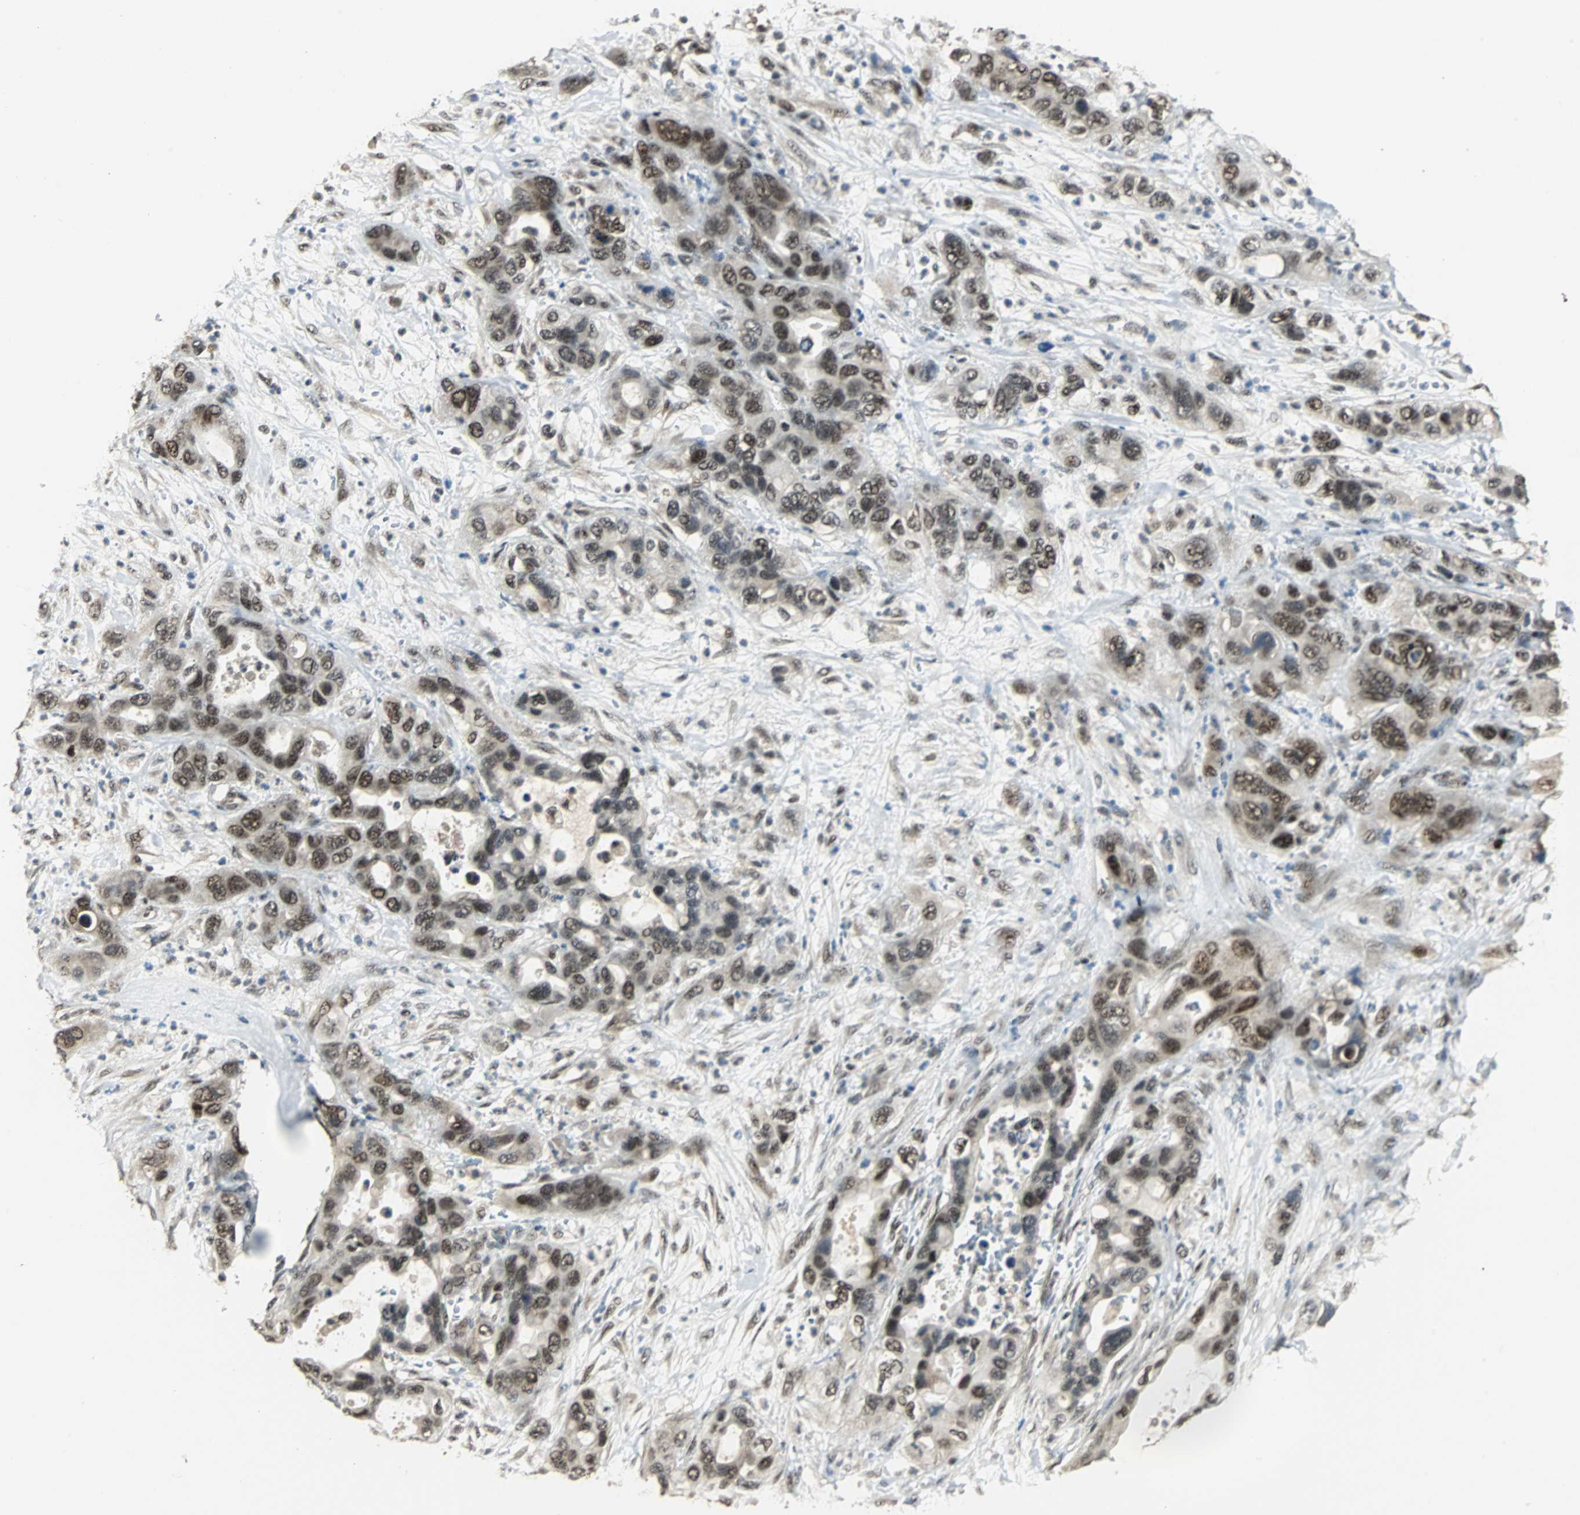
{"staining": {"intensity": "strong", "quantity": ">75%", "location": "nuclear"}, "tissue": "pancreatic cancer", "cell_type": "Tumor cells", "image_type": "cancer", "snomed": [{"axis": "morphology", "description": "Adenocarcinoma, NOS"}, {"axis": "topography", "description": "Pancreas"}], "caption": "Approximately >75% of tumor cells in pancreatic cancer (adenocarcinoma) exhibit strong nuclear protein expression as visualized by brown immunohistochemical staining.", "gene": "MED4", "patient": {"sex": "female", "age": 71}}